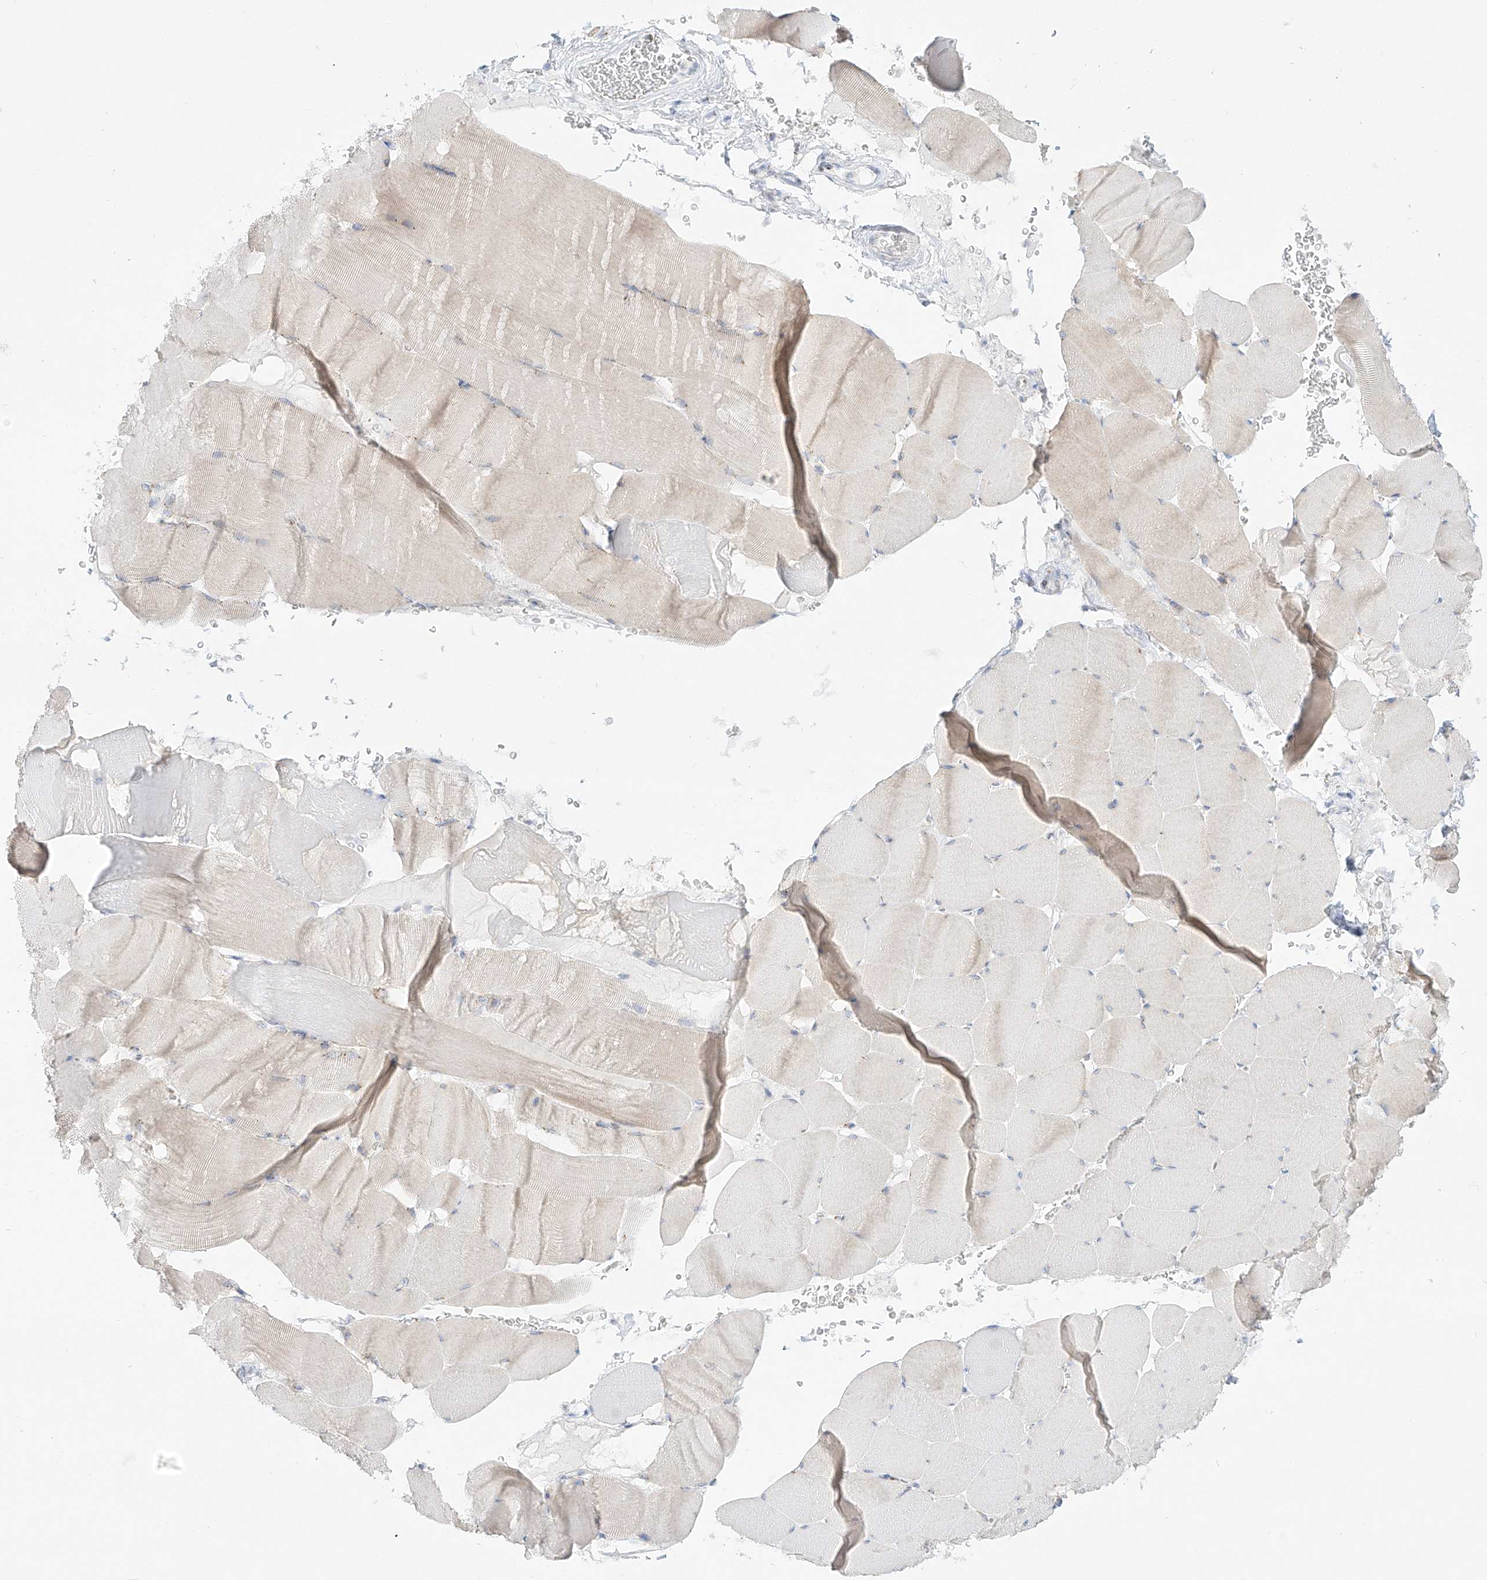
{"staining": {"intensity": "weak", "quantity": "25%-75%", "location": "cytoplasmic/membranous"}, "tissue": "skeletal muscle", "cell_type": "Myocytes", "image_type": "normal", "snomed": [{"axis": "morphology", "description": "Normal tissue, NOS"}, {"axis": "topography", "description": "Skeletal muscle"}], "caption": "DAB immunohistochemical staining of normal skeletal muscle displays weak cytoplasmic/membranous protein positivity in approximately 25%-75% of myocytes. The protein of interest is stained brown, and the nuclei are stained in blue (DAB (3,3'-diaminobenzidine) IHC with brightfield microscopy, high magnification).", "gene": "BSDC1", "patient": {"sex": "male", "age": 62}}